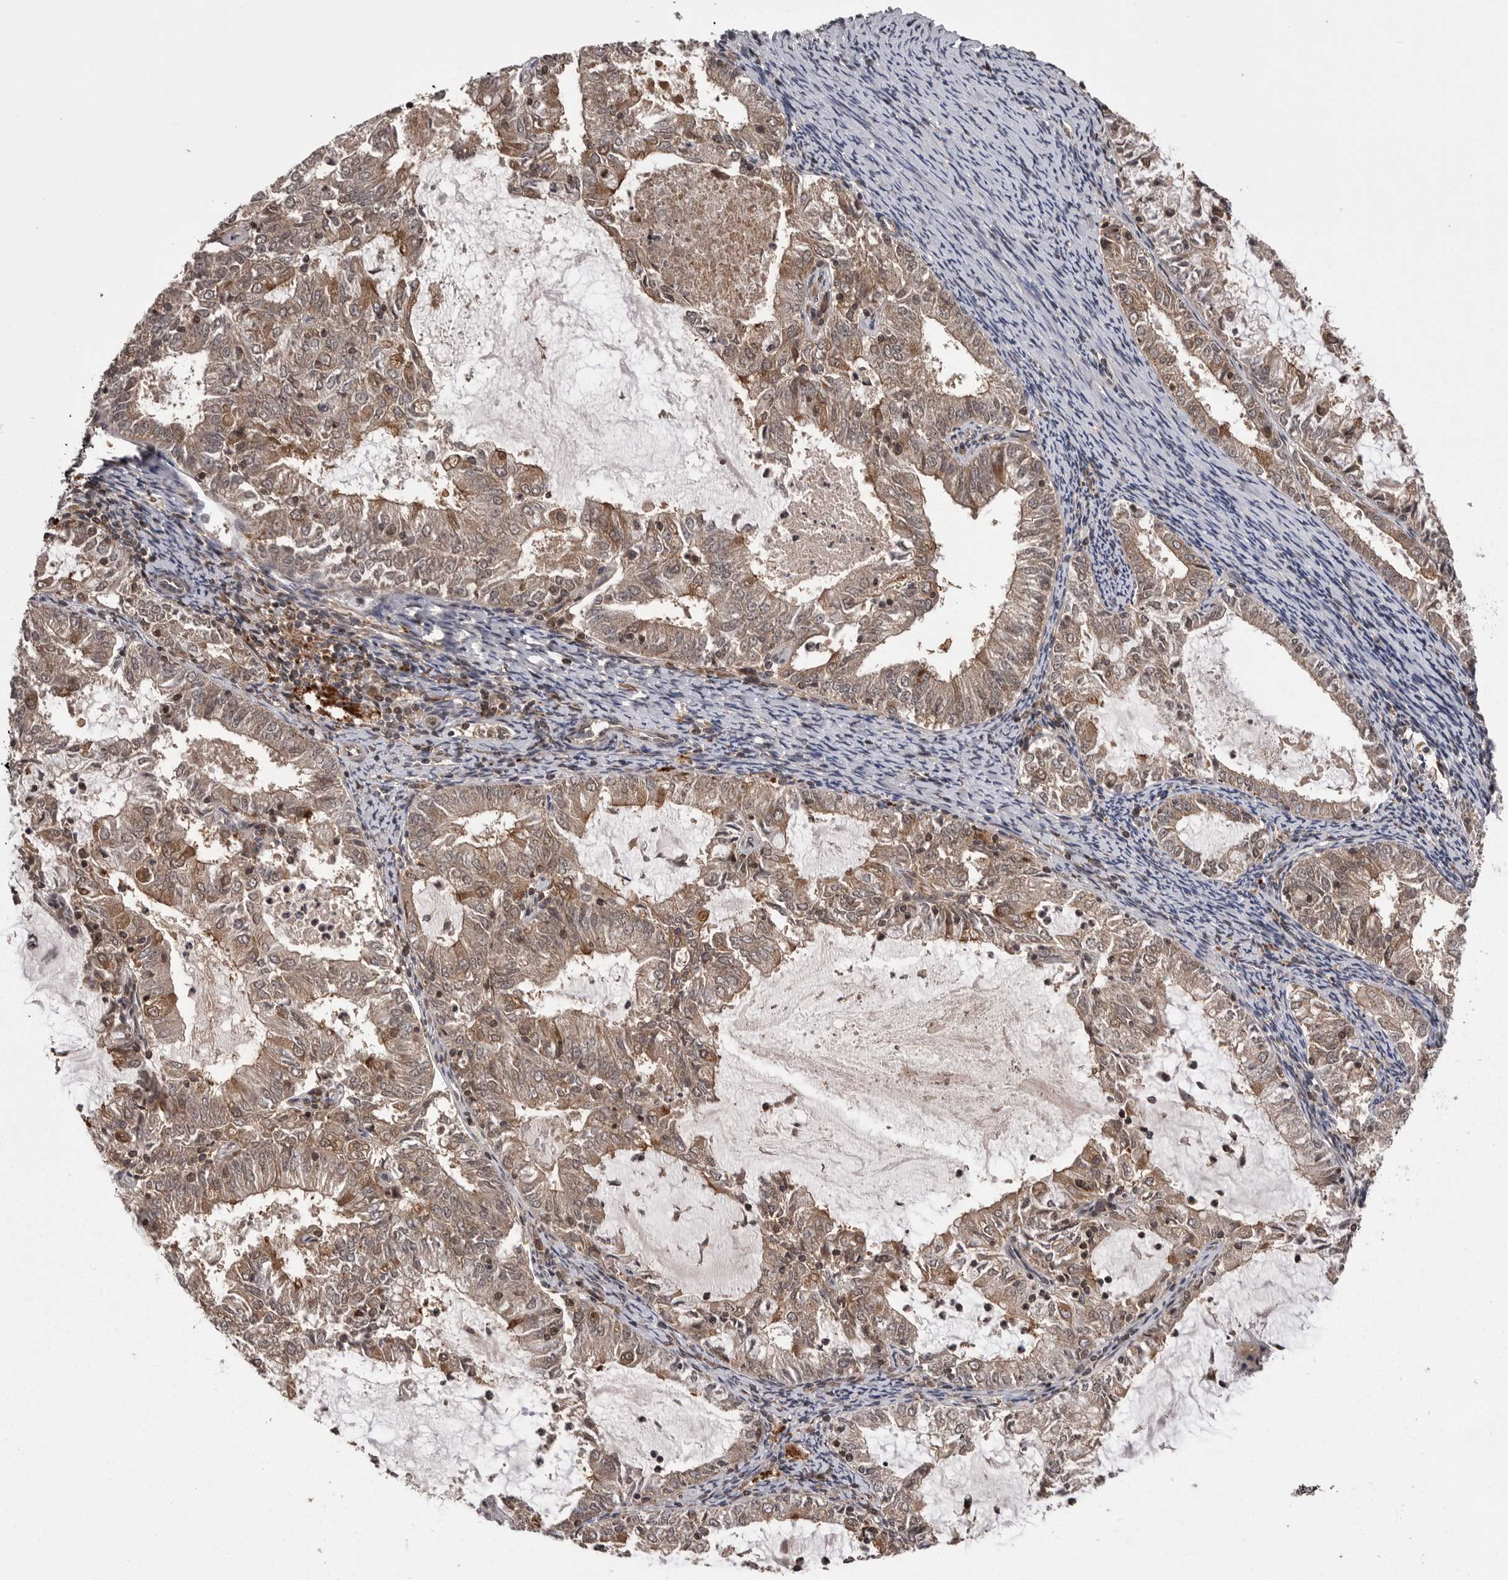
{"staining": {"intensity": "weak", "quantity": ">75%", "location": "cytoplasmic/membranous,nuclear"}, "tissue": "endometrial cancer", "cell_type": "Tumor cells", "image_type": "cancer", "snomed": [{"axis": "morphology", "description": "Adenocarcinoma, NOS"}, {"axis": "topography", "description": "Endometrium"}], "caption": "DAB (3,3'-diaminobenzidine) immunohistochemical staining of human adenocarcinoma (endometrial) reveals weak cytoplasmic/membranous and nuclear protein staining in approximately >75% of tumor cells.", "gene": "AOAH", "patient": {"sex": "female", "age": 57}}